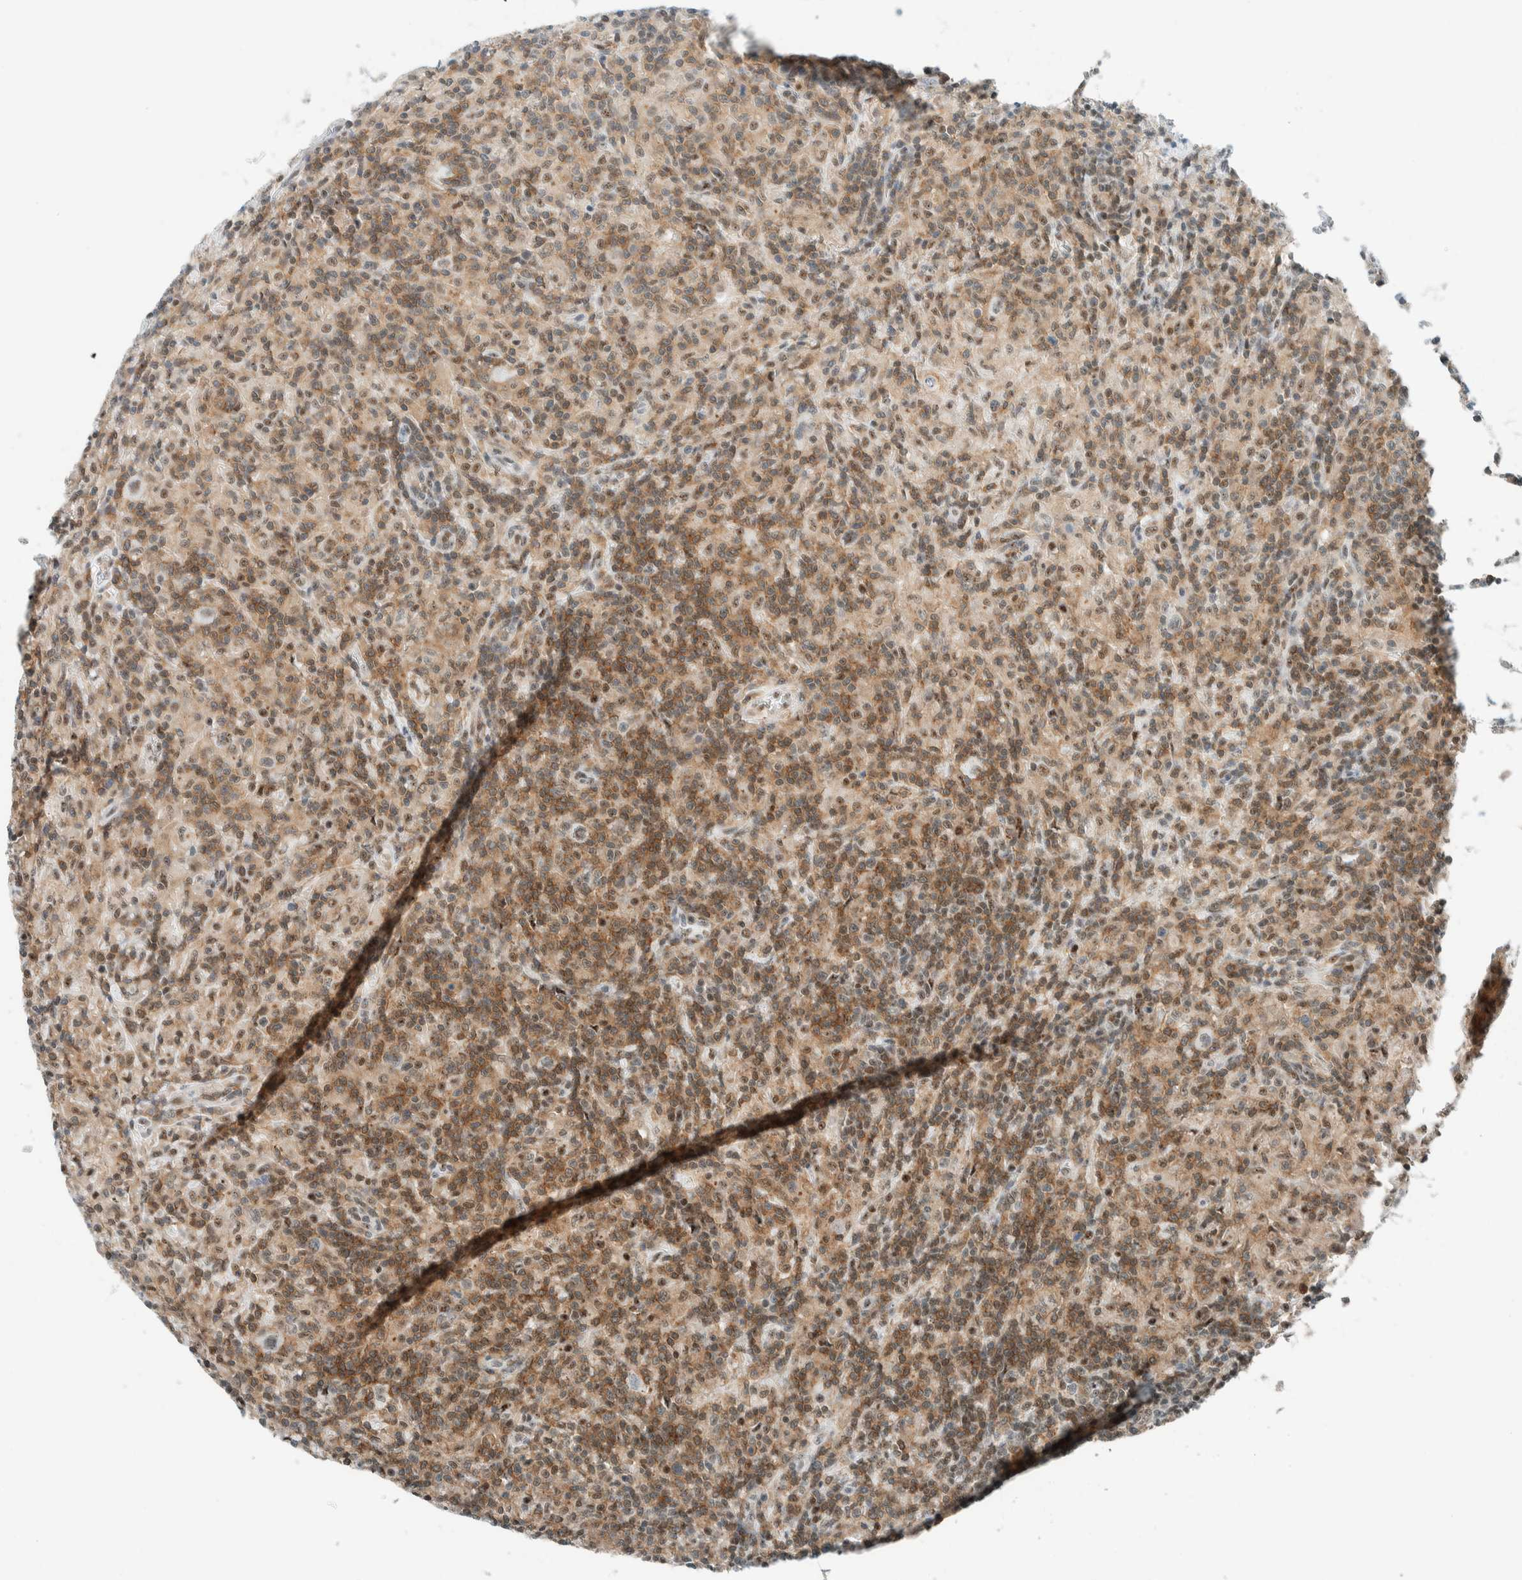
{"staining": {"intensity": "weak", "quantity": "25%-75%", "location": "nuclear"}, "tissue": "lymphoma", "cell_type": "Tumor cells", "image_type": "cancer", "snomed": [{"axis": "morphology", "description": "Hodgkin's disease, NOS"}, {"axis": "topography", "description": "Lymph node"}], "caption": "This is an image of IHC staining of lymphoma, which shows weak positivity in the nuclear of tumor cells.", "gene": "CYSRT1", "patient": {"sex": "male", "age": 70}}